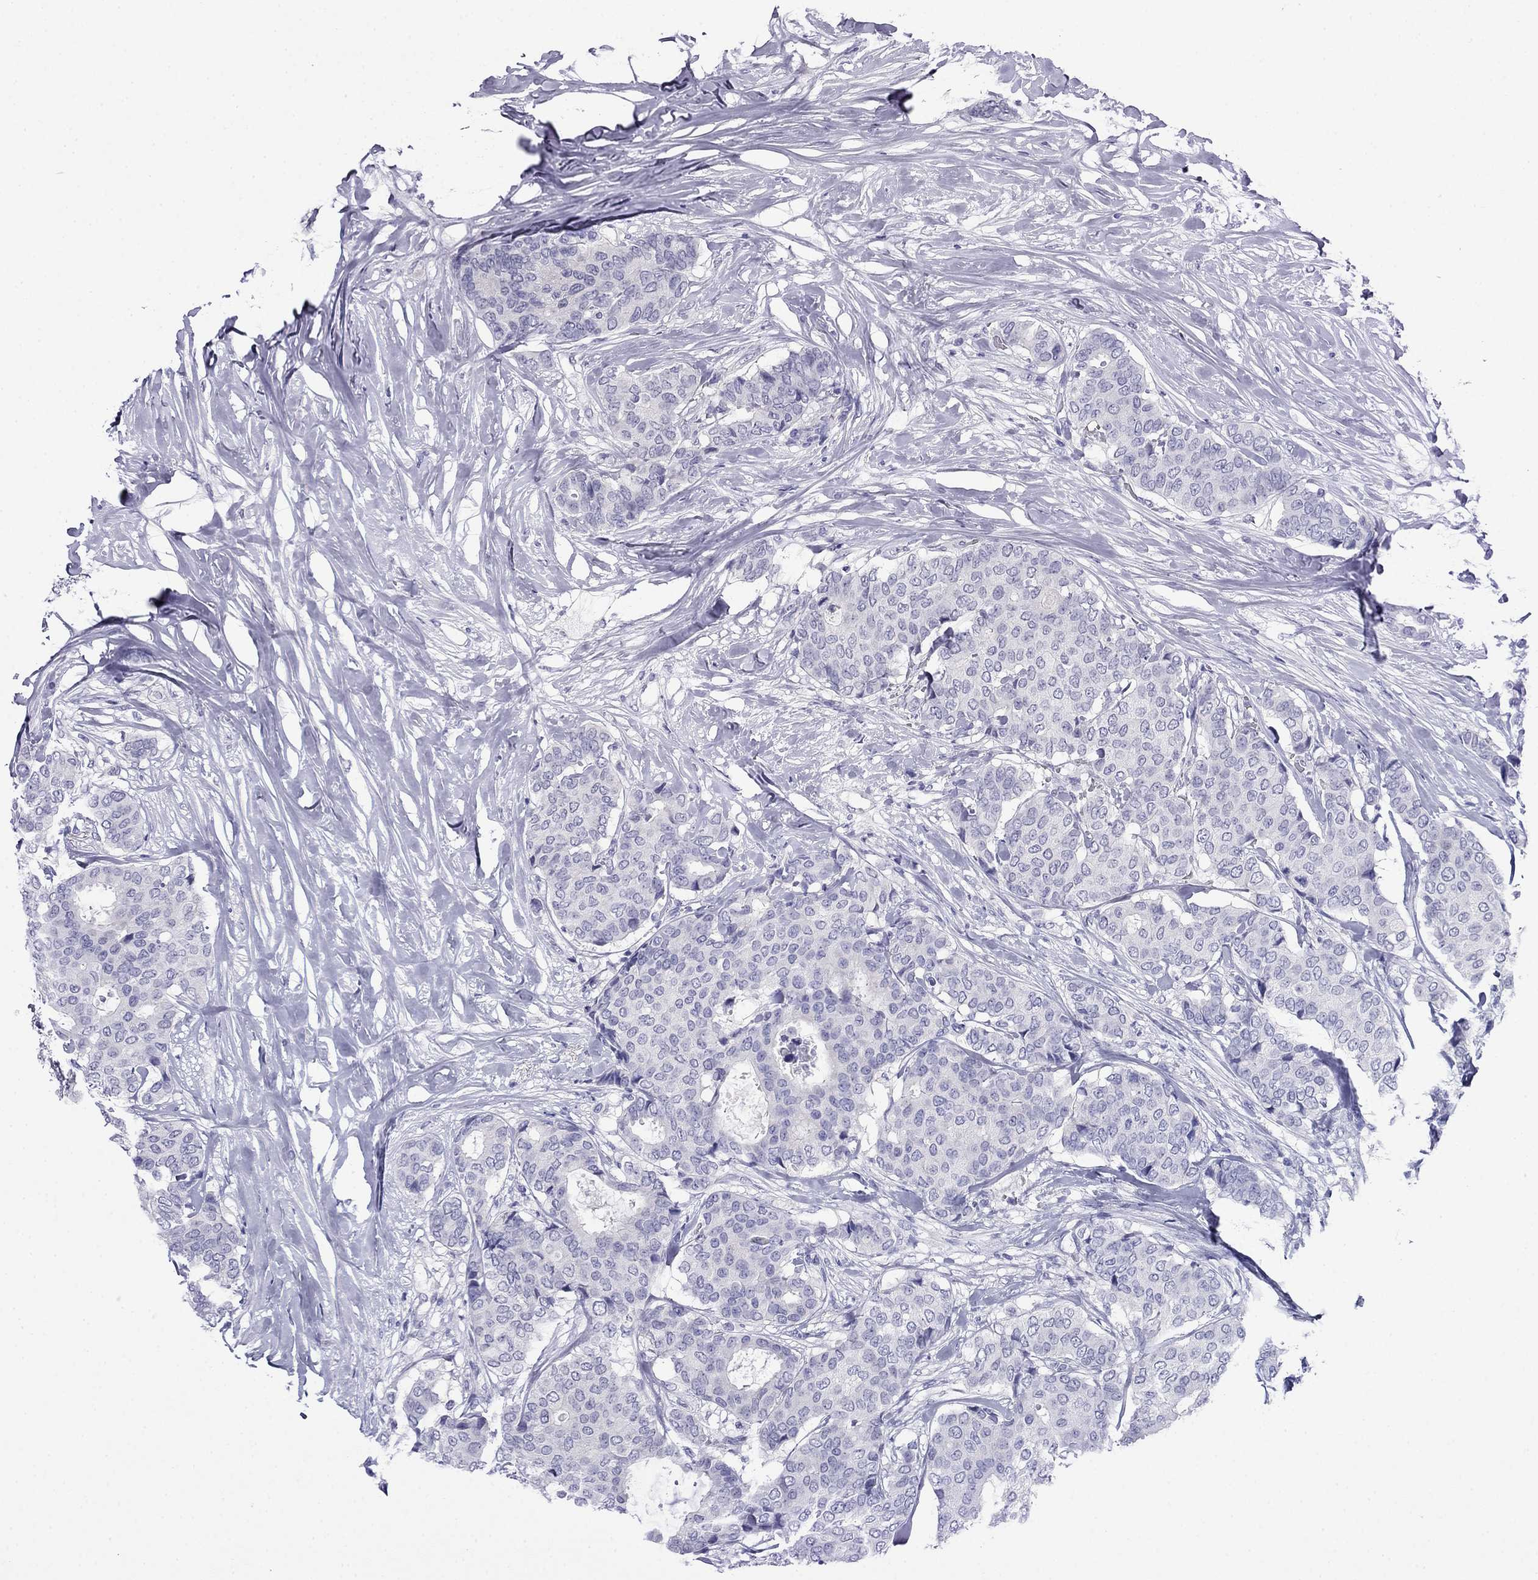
{"staining": {"intensity": "negative", "quantity": "none", "location": "none"}, "tissue": "breast cancer", "cell_type": "Tumor cells", "image_type": "cancer", "snomed": [{"axis": "morphology", "description": "Duct carcinoma"}, {"axis": "topography", "description": "Breast"}], "caption": "This is an immunohistochemistry image of human breast cancer (intraductal carcinoma). There is no staining in tumor cells.", "gene": "MYO15A", "patient": {"sex": "female", "age": 75}}